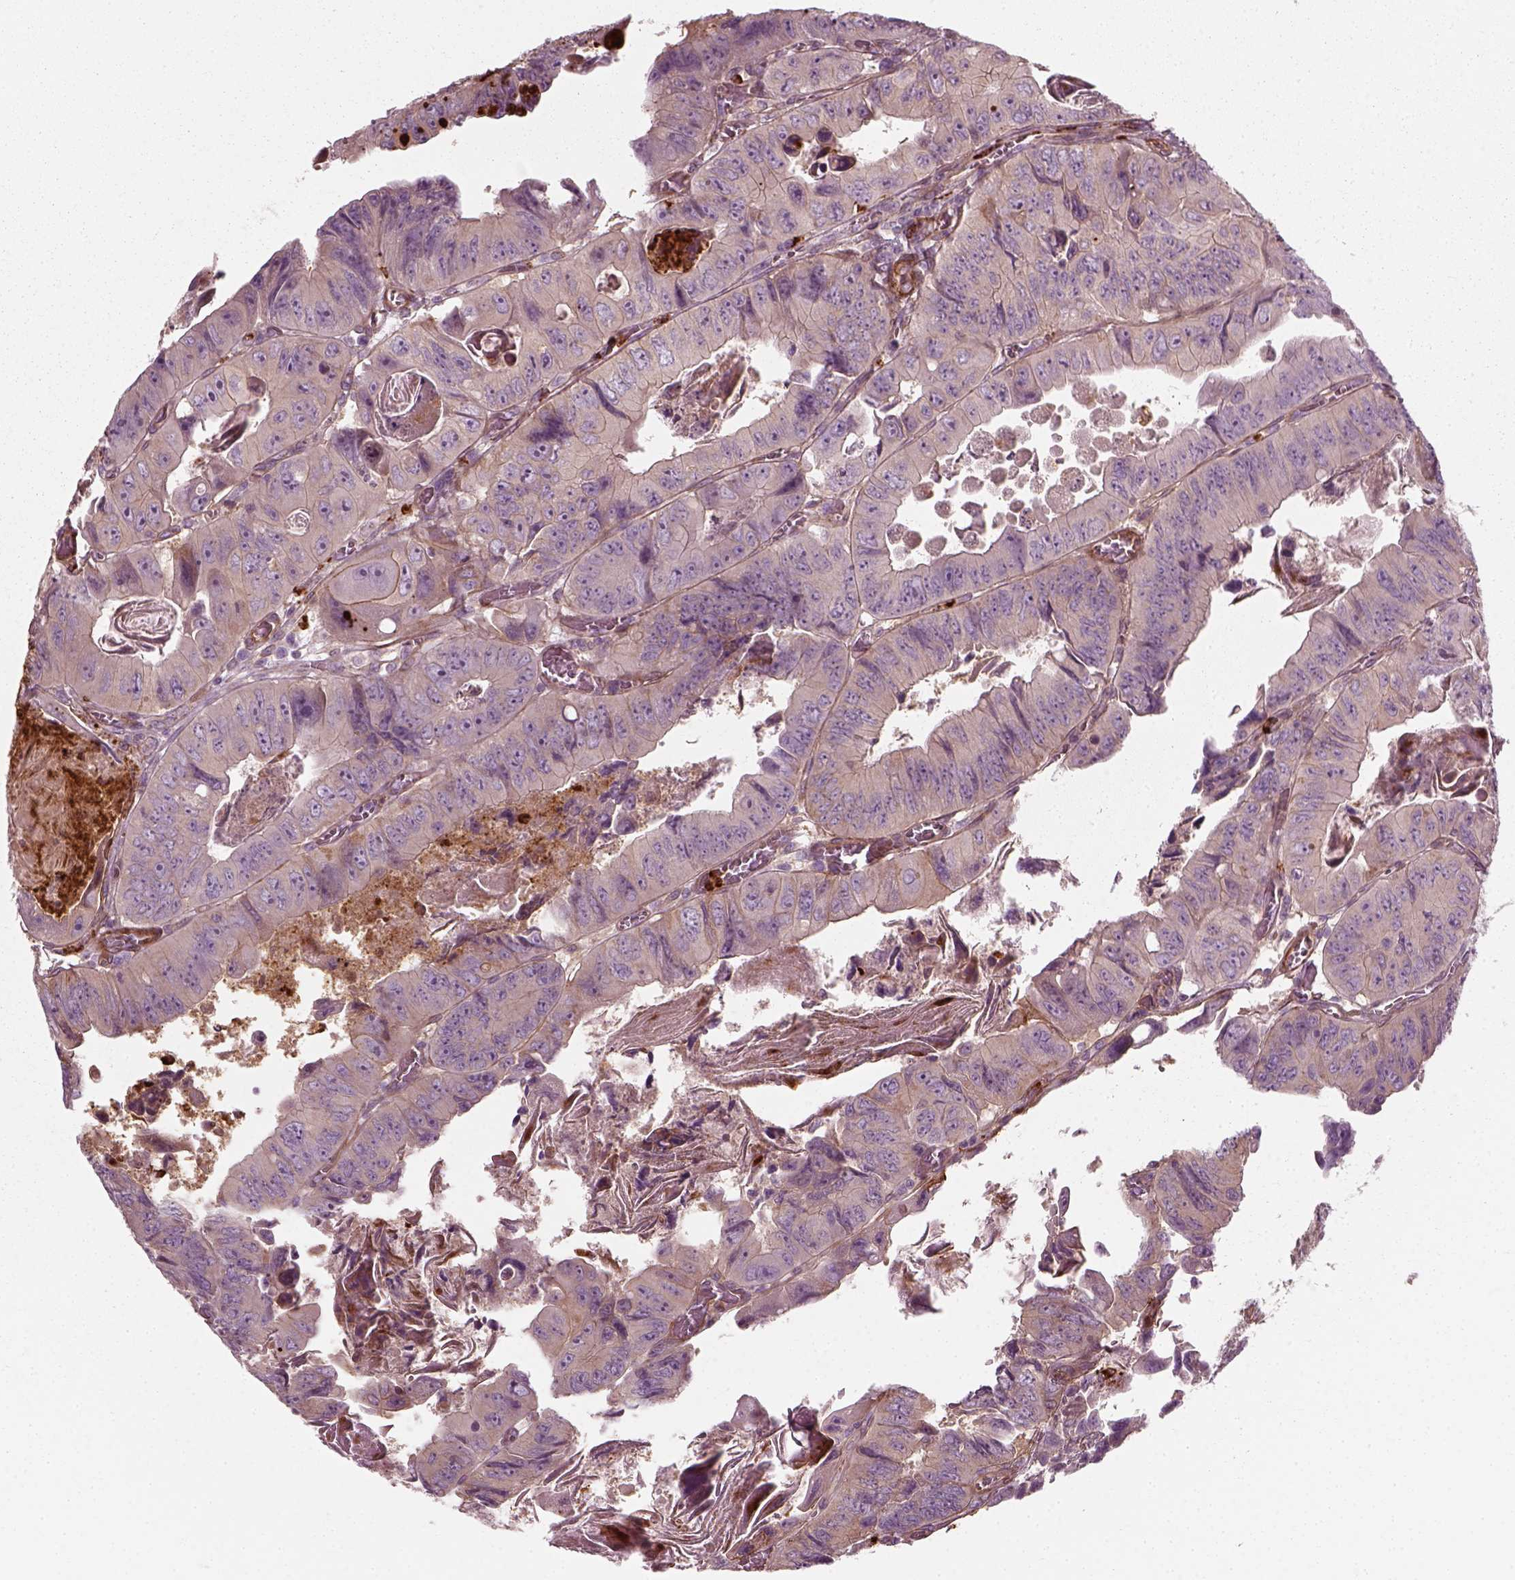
{"staining": {"intensity": "negative", "quantity": "none", "location": "none"}, "tissue": "colorectal cancer", "cell_type": "Tumor cells", "image_type": "cancer", "snomed": [{"axis": "morphology", "description": "Adenocarcinoma, NOS"}, {"axis": "topography", "description": "Colon"}], "caption": "IHC micrograph of human colorectal adenocarcinoma stained for a protein (brown), which demonstrates no expression in tumor cells.", "gene": "NPTN", "patient": {"sex": "female", "age": 84}}